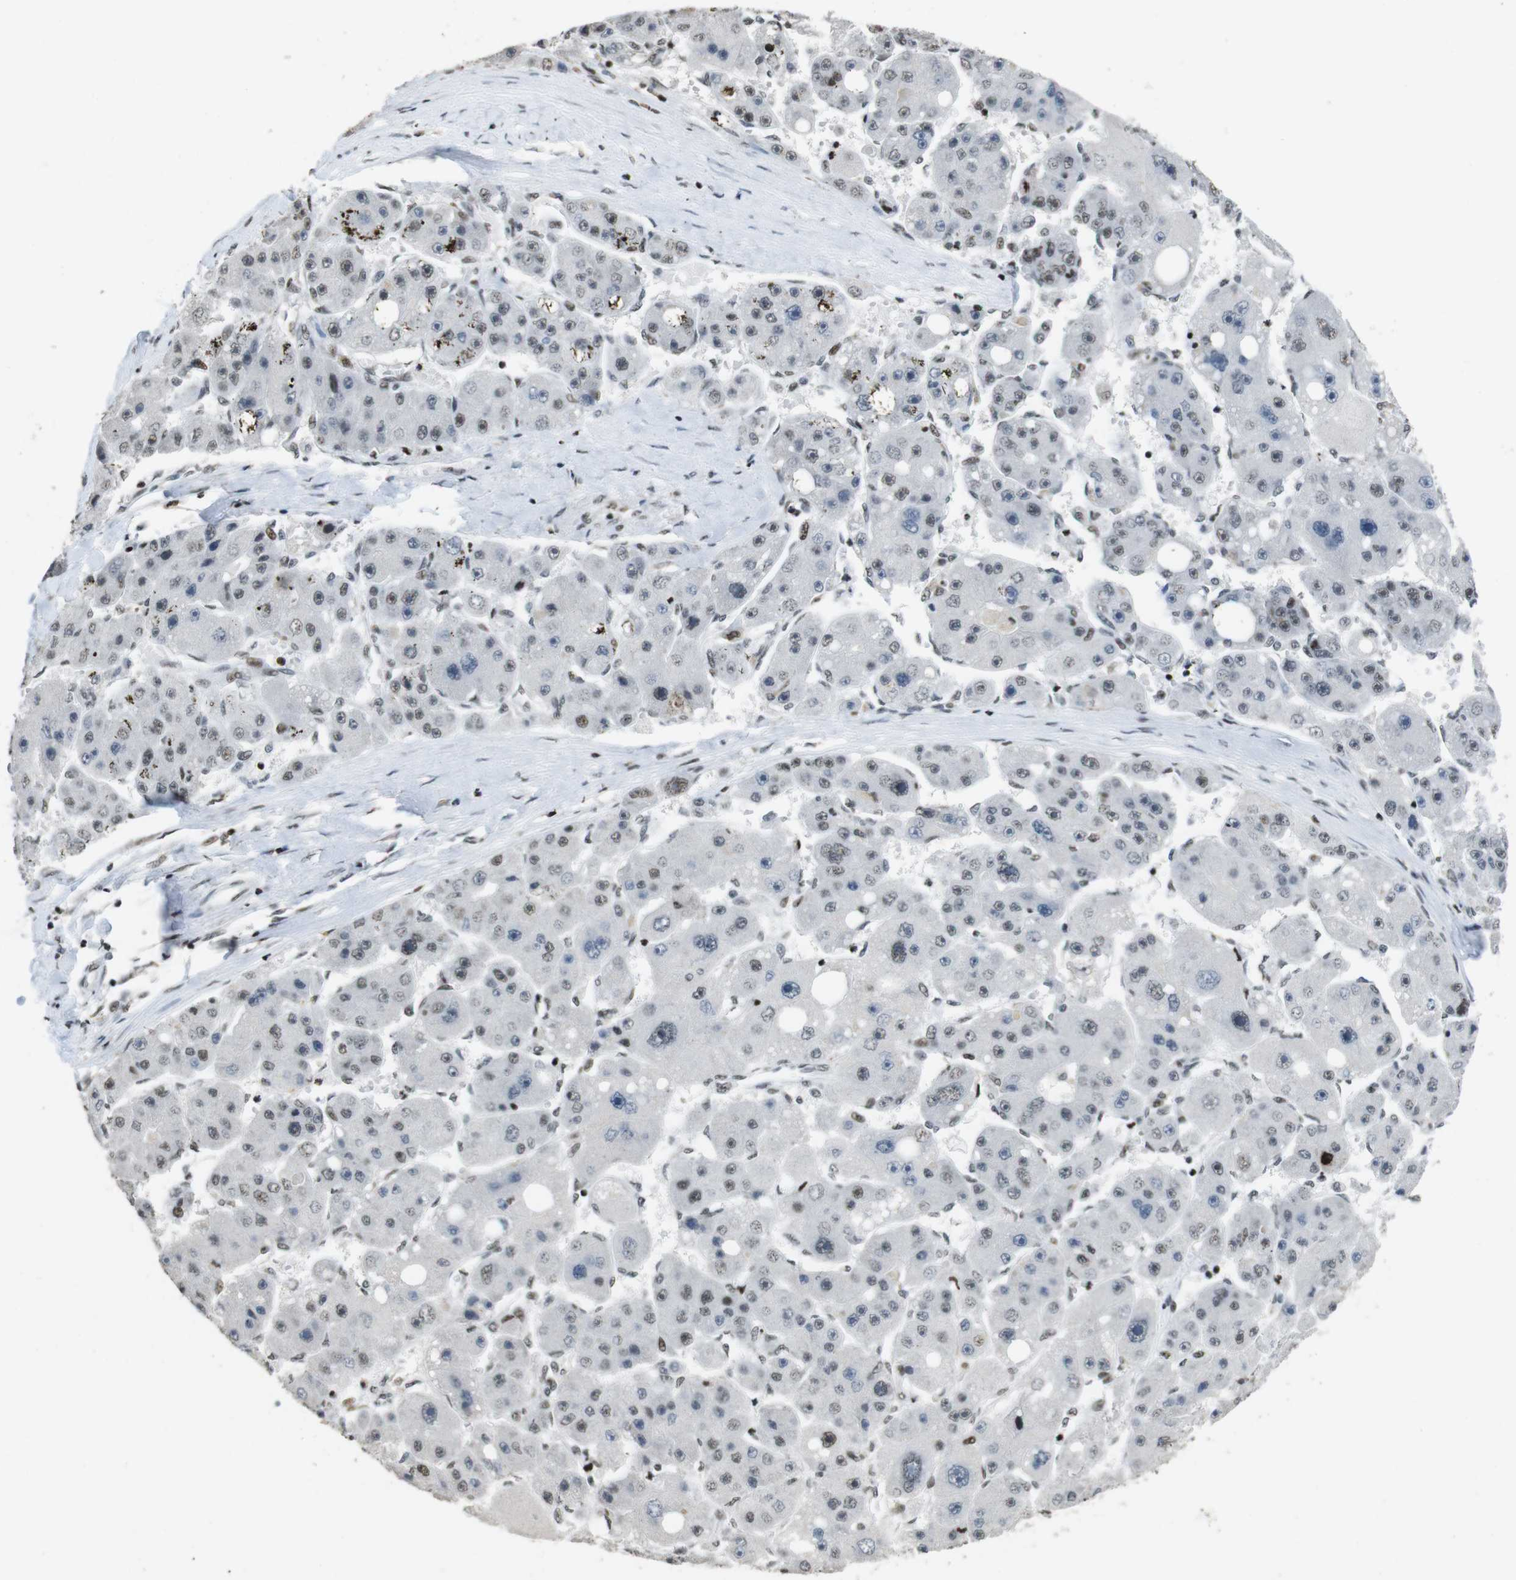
{"staining": {"intensity": "weak", "quantity": "<25%", "location": "nuclear"}, "tissue": "liver cancer", "cell_type": "Tumor cells", "image_type": "cancer", "snomed": [{"axis": "morphology", "description": "Carcinoma, Hepatocellular, NOS"}, {"axis": "topography", "description": "Liver"}], "caption": "Immunohistochemistry micrograph of neoplastic tissue: human liver cancer (hepatocellular carcinoma) stained with DAB demonstrates no significant protein positivity in tumor cells. (DAB immunohistochemistry (IHC) with hematoxylin counter stain).", "gene": "CSNK2B", "patient": {"sex": "female", "age": 61}}